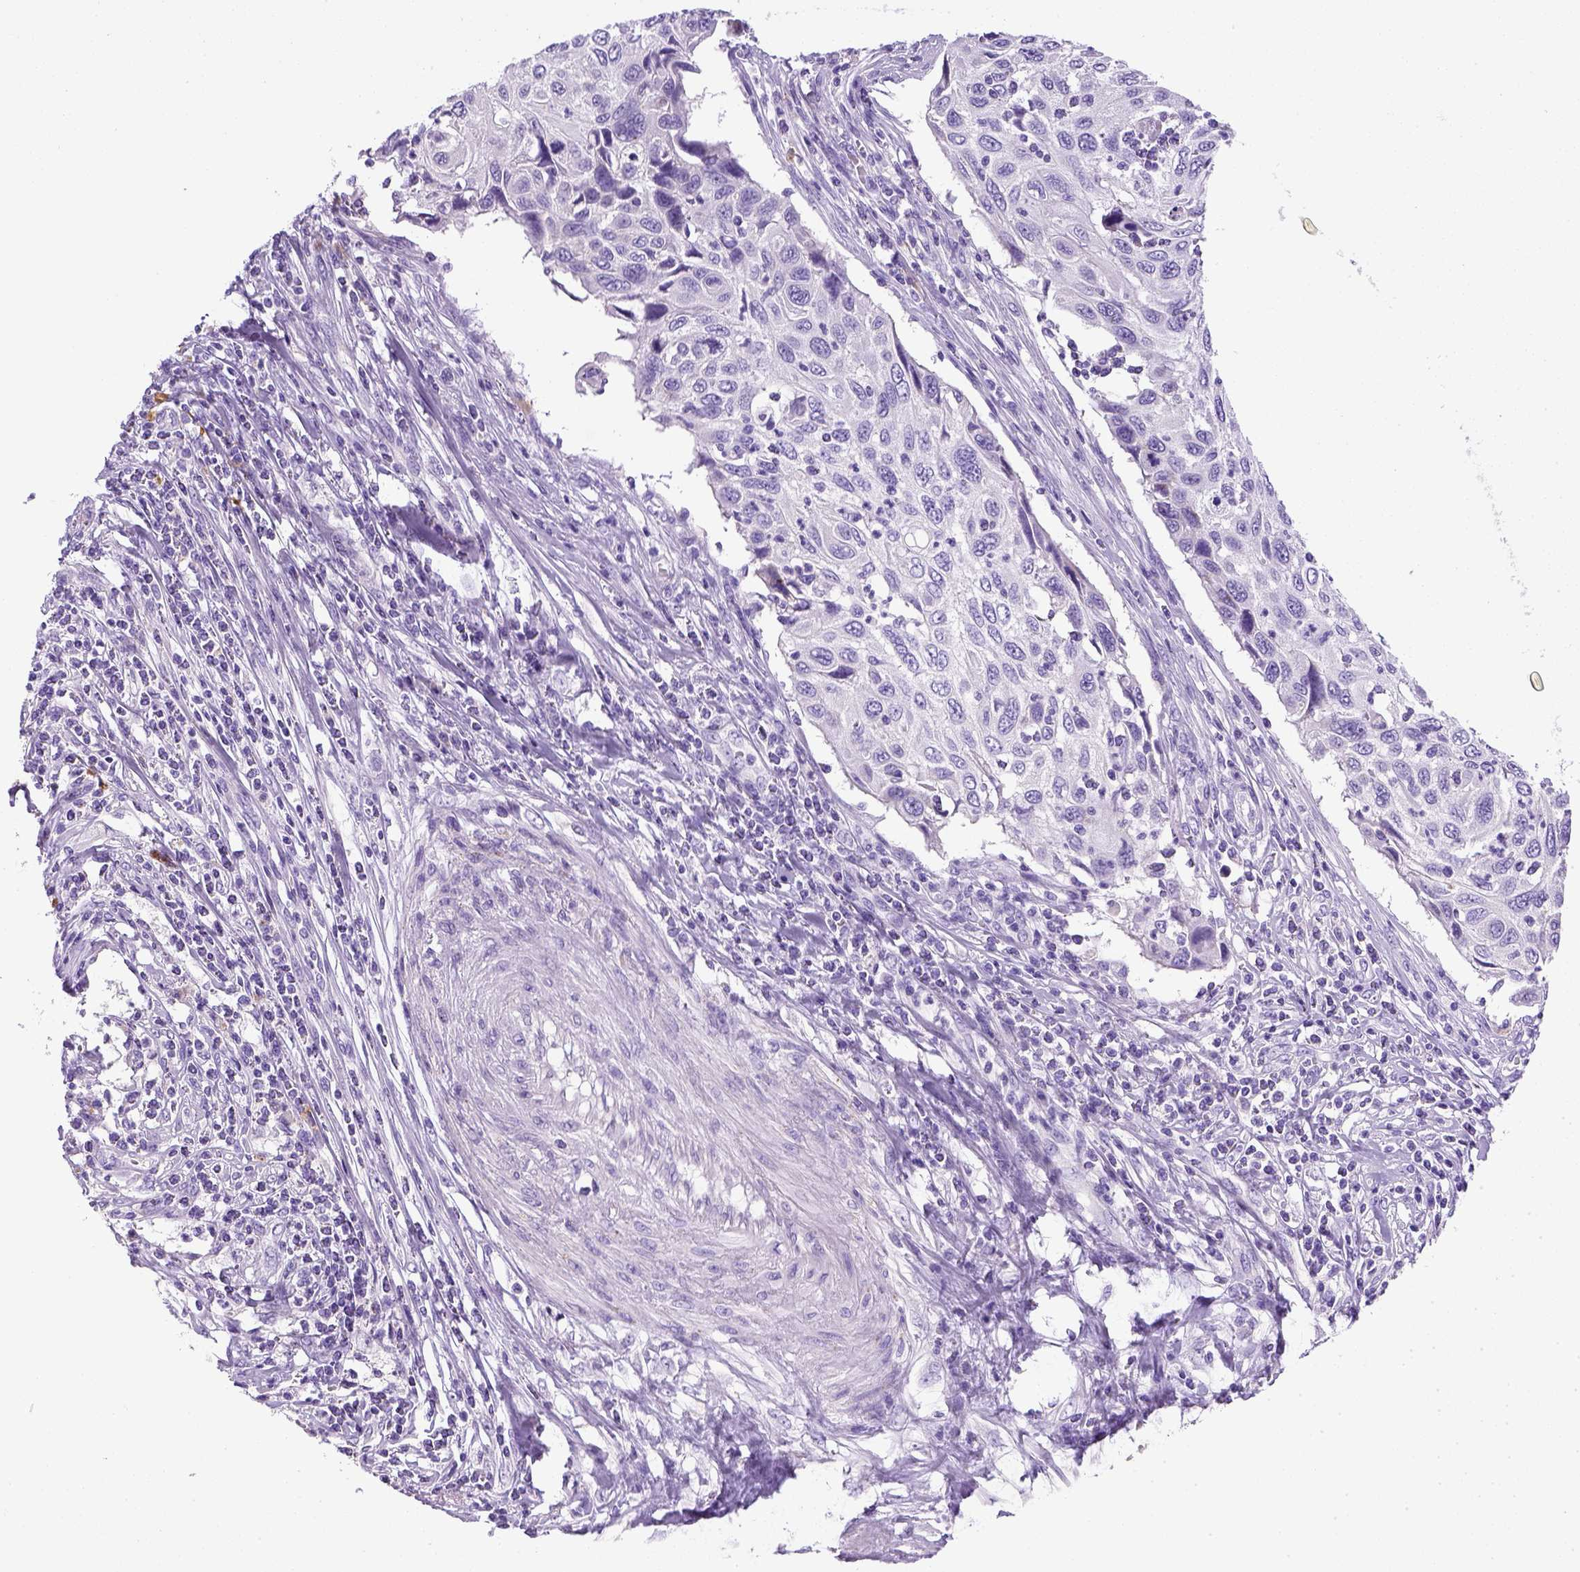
{"staining": {"intensity": "negative", "quantity": "none", "location": "none"}, "tissue": "cervical cancer", "cell_type": "Tumor cells", "image_type": "cancer", "snomed": [{"axis": "morphology", "description": "Squamous cell carcinoma, NOS"}, {"axis": "topography", "description": "Cervix"}], "caption": "An IHC micrograph of squamous cell carcinoma (cervical) is shown. There is no staining in tumor cells of squamous cell carcinoma (cervical).", "gene": "KRT71", "patient": {"sex": "female", "age": 70}}